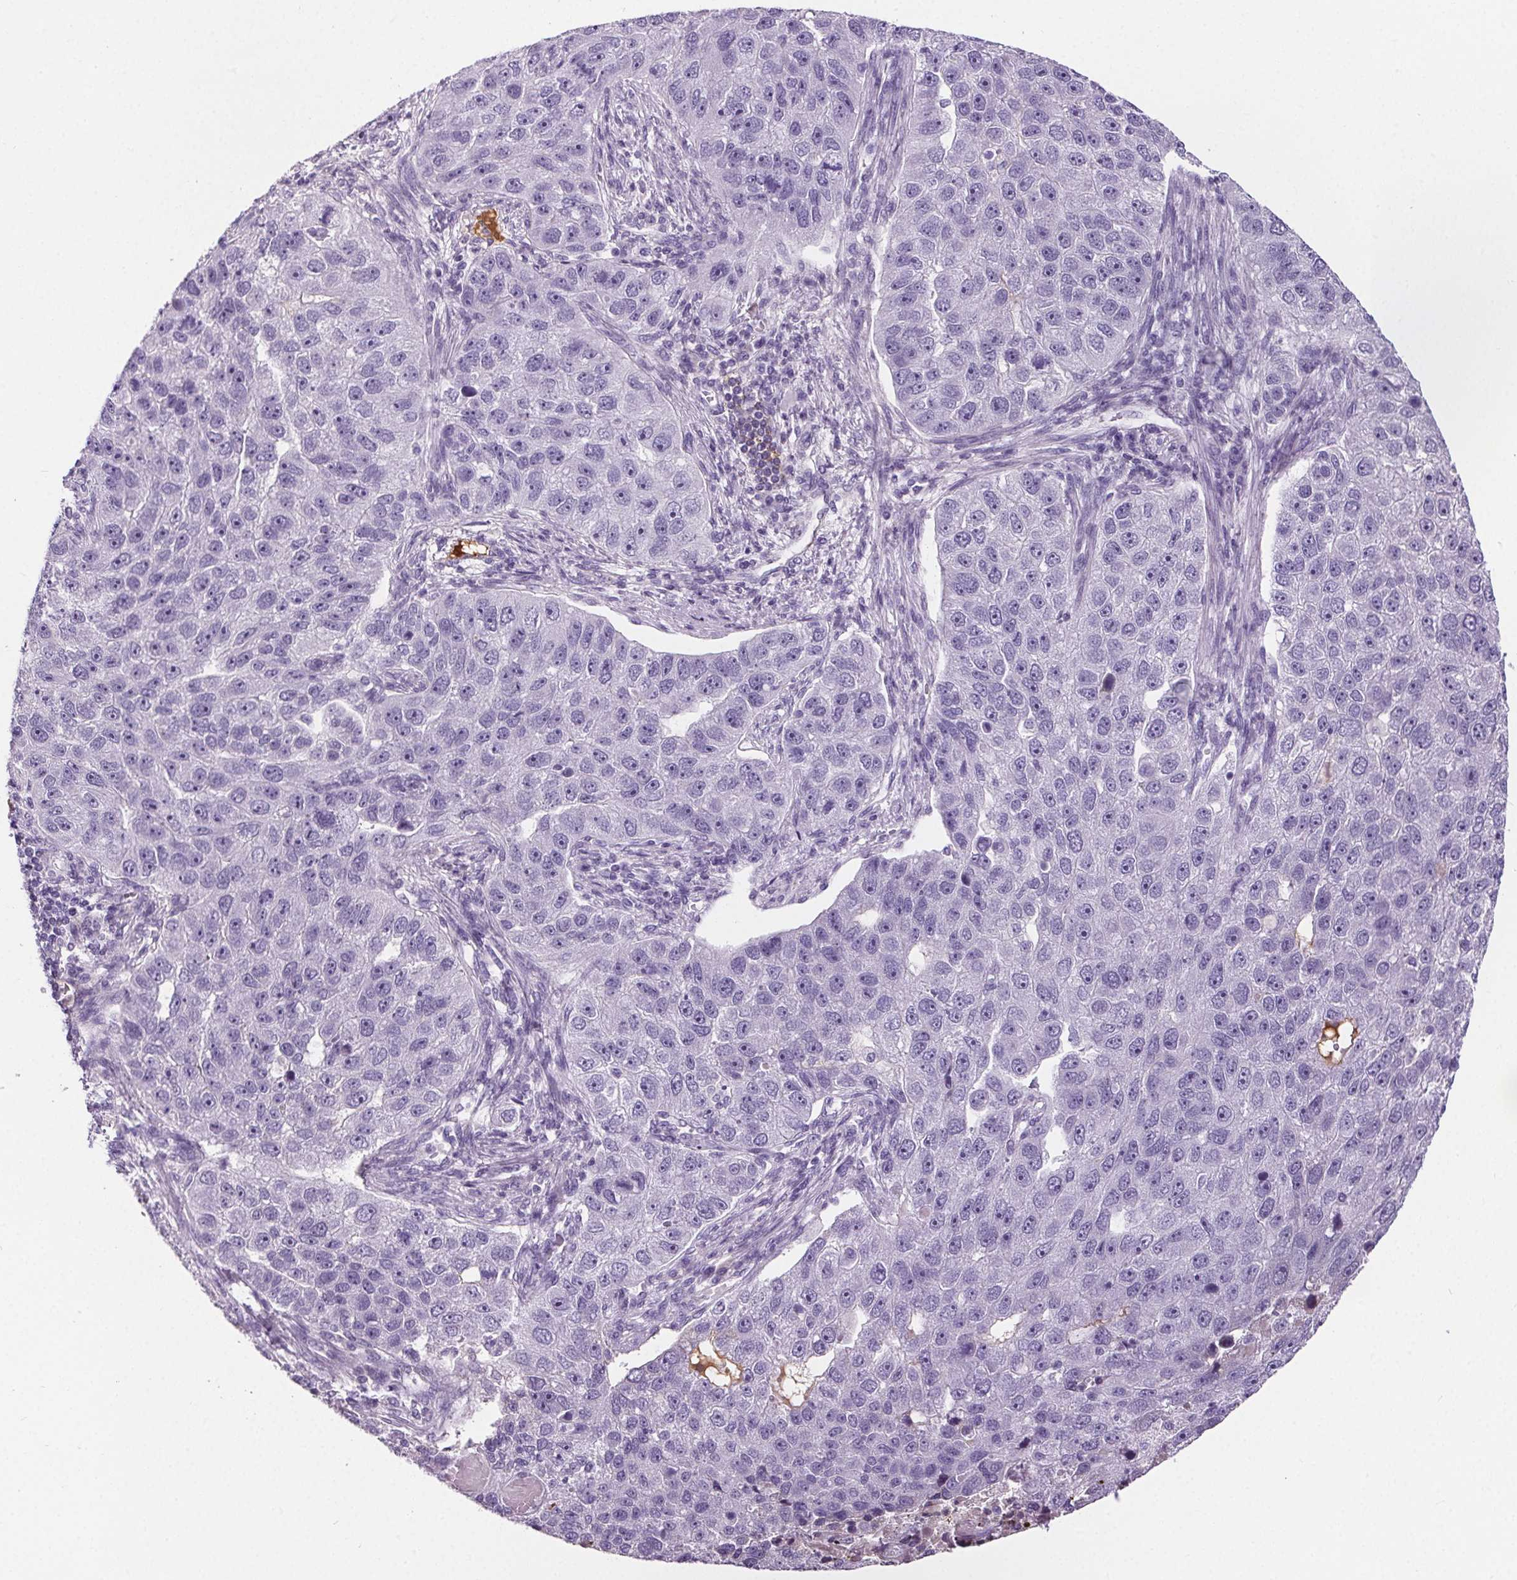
{"staining": {"intensity": "negative", "quantity": "none", "location": "none"}, "tissue": "pancreatic cancer", "cell_type": "Tumor cells", "image_type": "cancer", "snomed": [{"axis": "morphology", "description": "Adenocarcinoma, NOS"}, {"axis": "topography", "description": "Pancreas"}], "caption": "An IHC micrograph of pancreatic adenocarcinoma is shown. There is no staining in tumor cells of pancreatic adenocarcinoma. (Stains: DAB (3,3'-diaminobenzidine) immunohistochemistry (IHC) with hematoxylin counter stain, Microscopy: brightfield microscopy at high magnification).", "gene": "CD5L", "patient": {"sex": "female", "age": 61}}